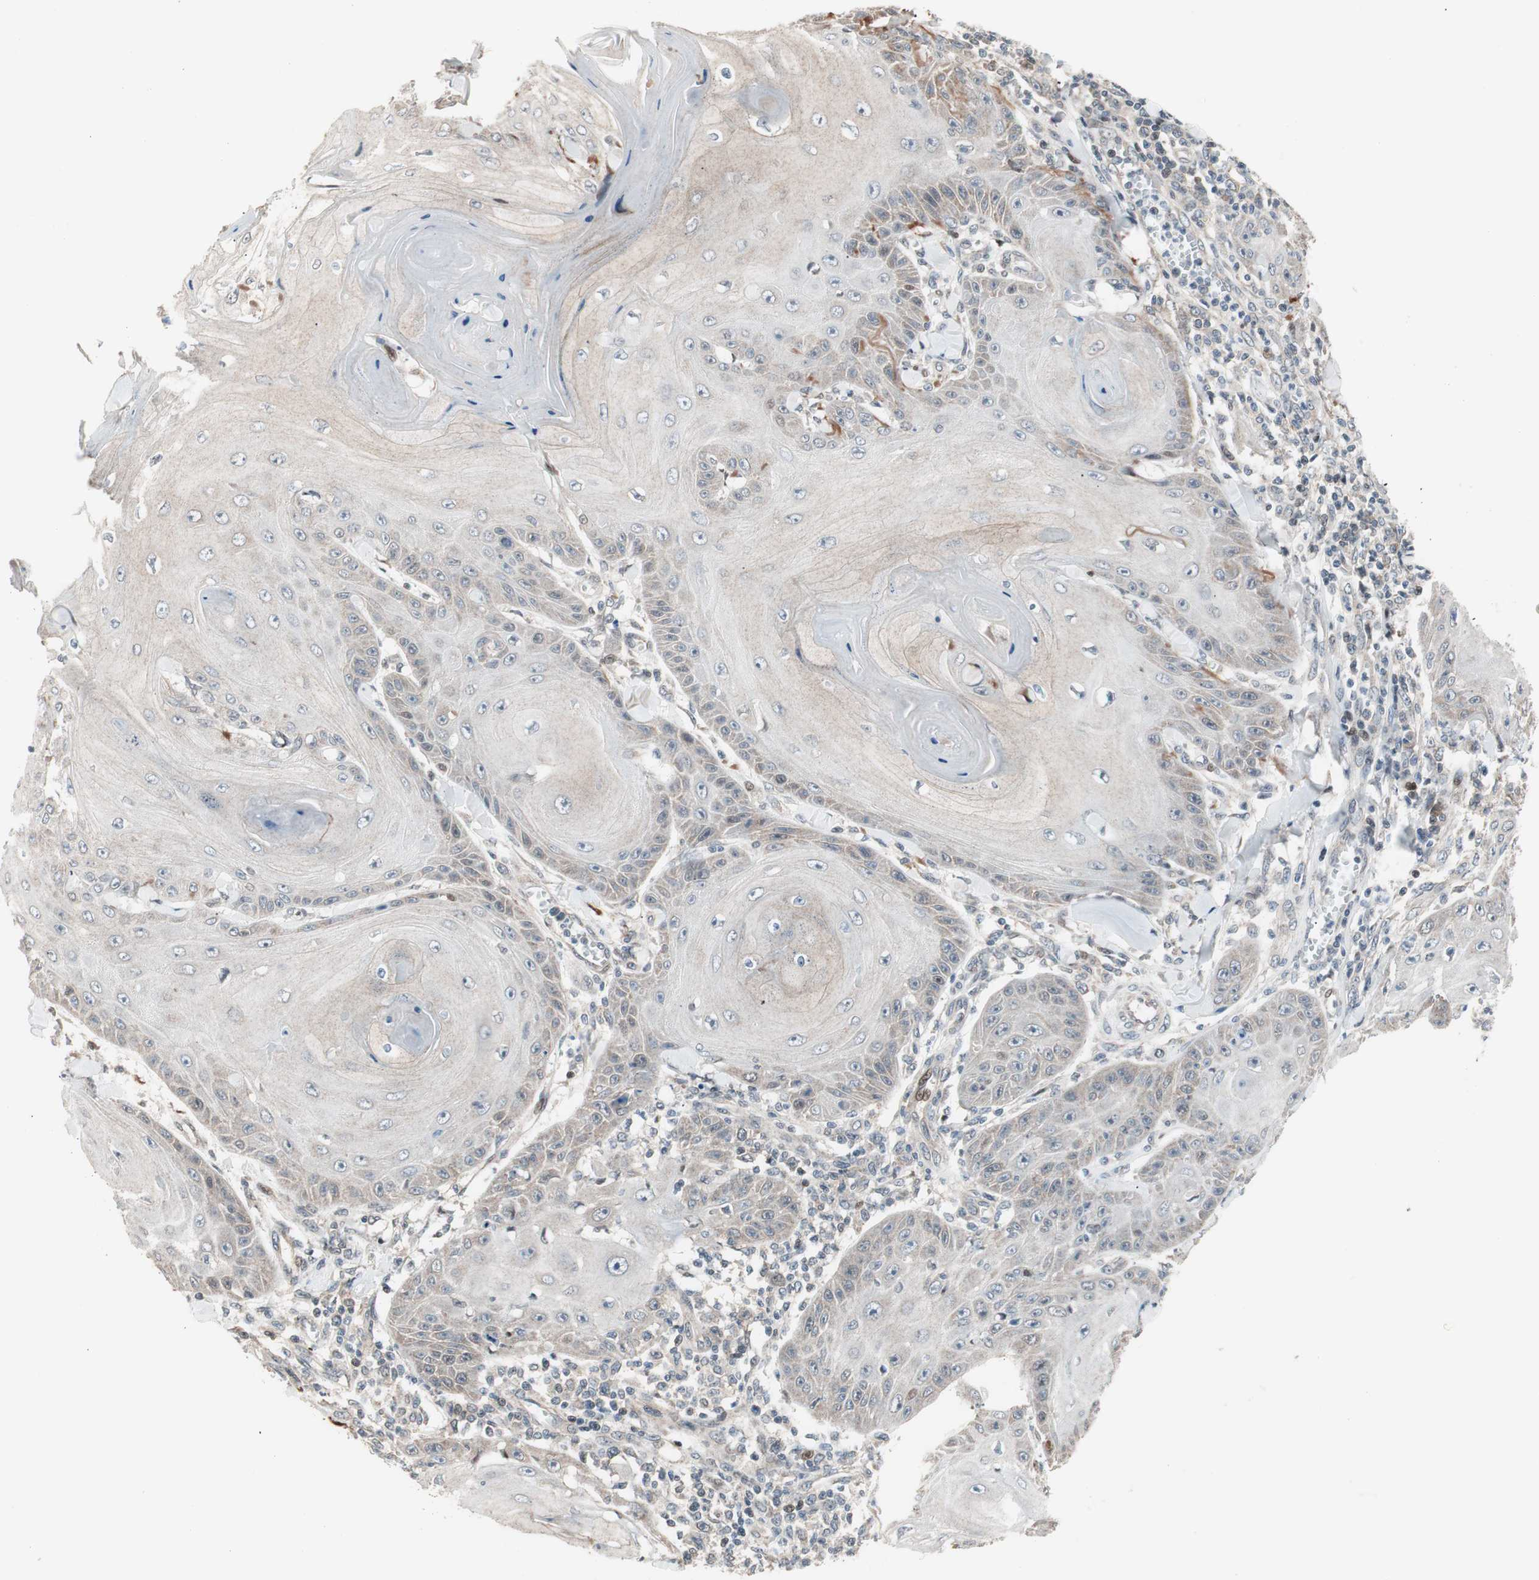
{"staining": {"intensity": "weak", "quantity": "<25%", "location": "cytoplasmic/membranous"}, "tissue": "skin cancer", "cell_type": "Tumor cells", "image_type": "cancer", "snomed": [{"axis": "morphology", "description": "Squamous cell carcinoma, NOS"}, {"axis": "topography", "description": "Skin"}], "caption": "IHC histopathology image of human squamous cell carcinoma (skin) stained for a protein (brown), which demonstrates no staining in tumor cells.", "gene": "POLH", "patient": {"sex": "female", "age": 78}}